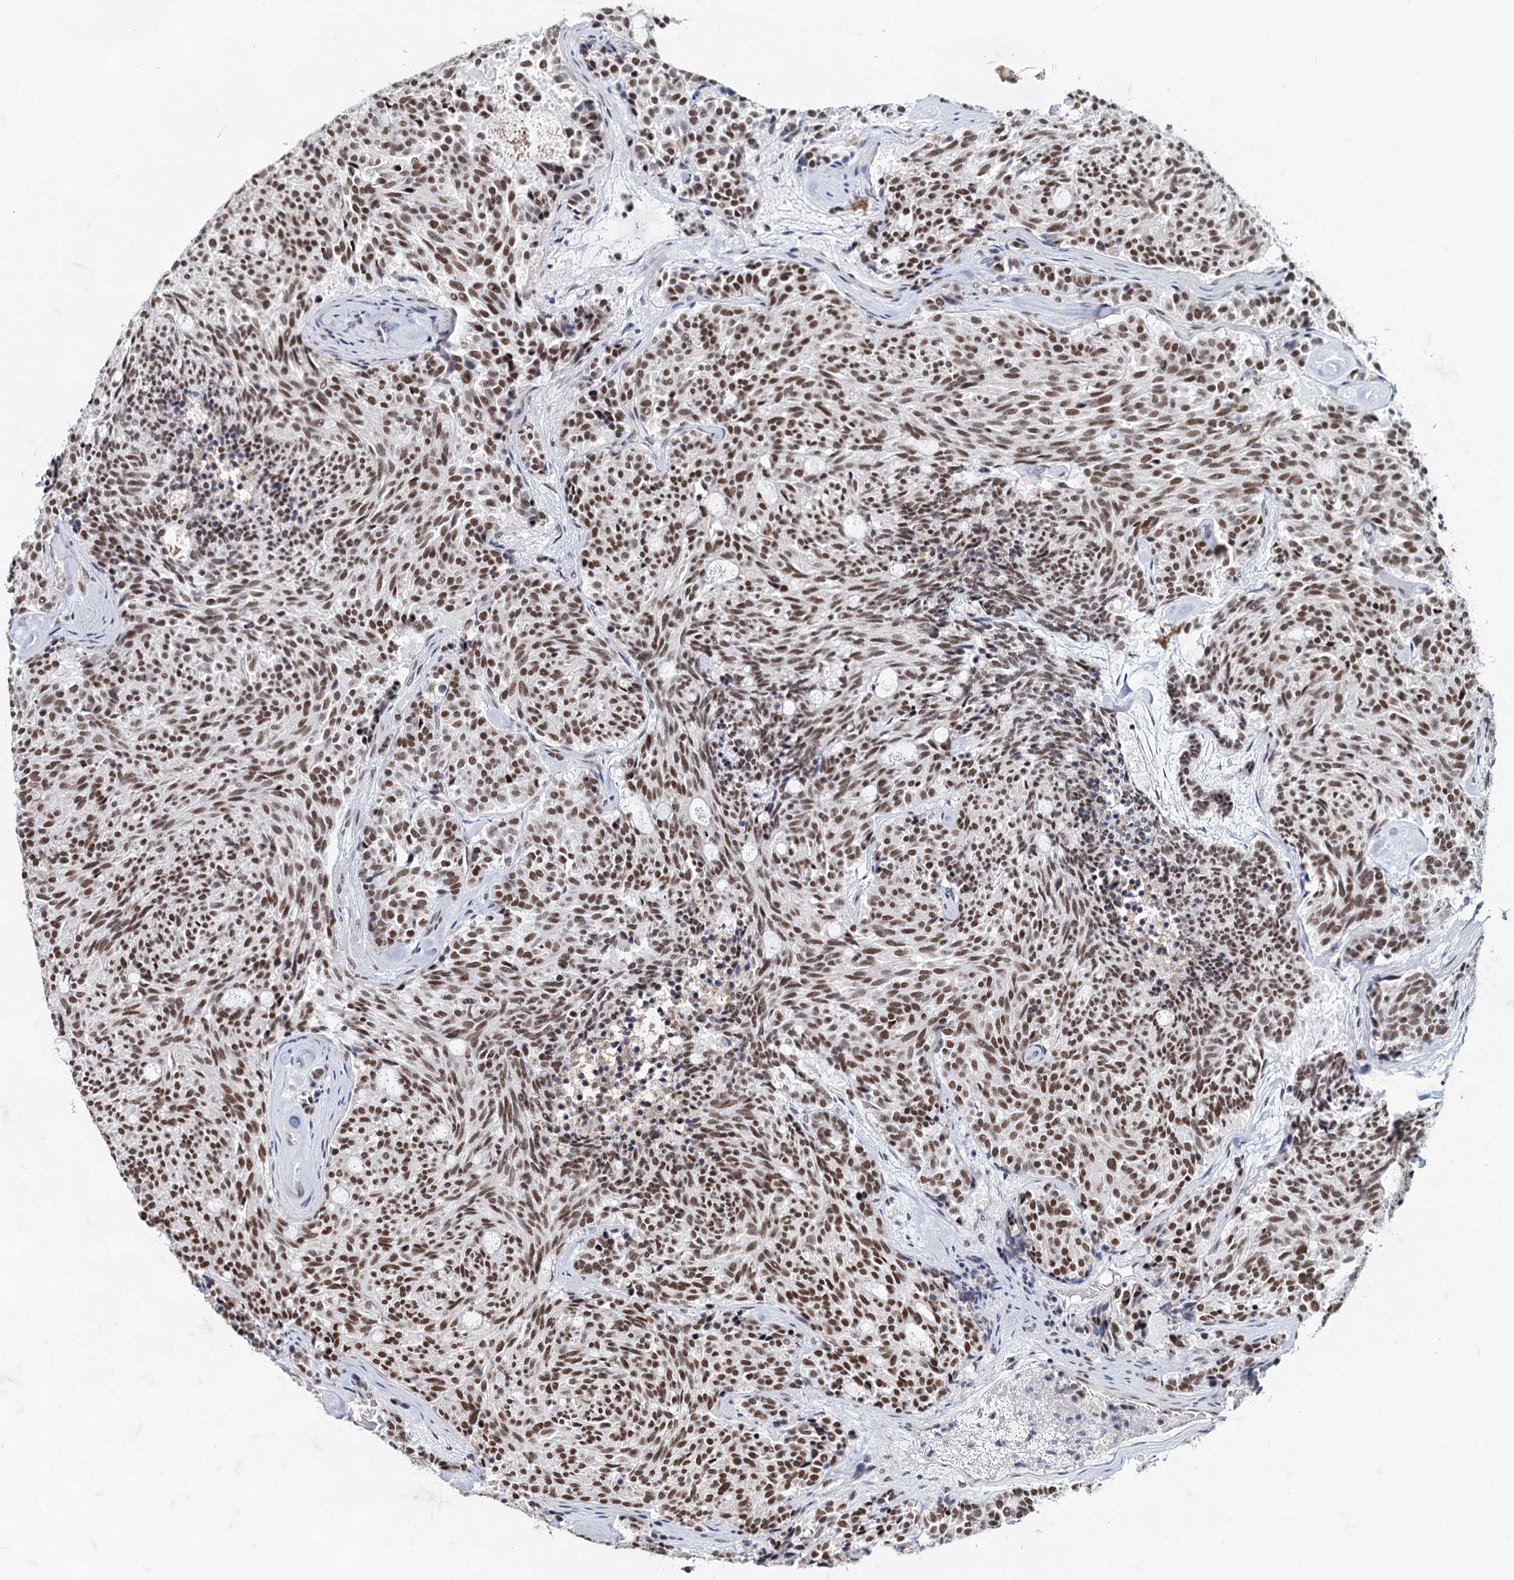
{"staining": {"intensity": "moderate", "quantity": ">75%", "location": "nuclear"}, "tissue": "carcinoid", "cell_type": "Tumor cells", "image_type": "cancer", "snomed": [{"axis": "morphology", "description": "Carcinoid, malignant, NOS"}, {"axis": "topography", "description": "Pancreas"}], "caption": "Protein positivity by immunohistochemistry demonstrates moderate nuclear positivity in about >75% of tumor cells in malignant carcinoid.", "gene": "METTL14", "patient": {"sex": "female", "age": 54}}